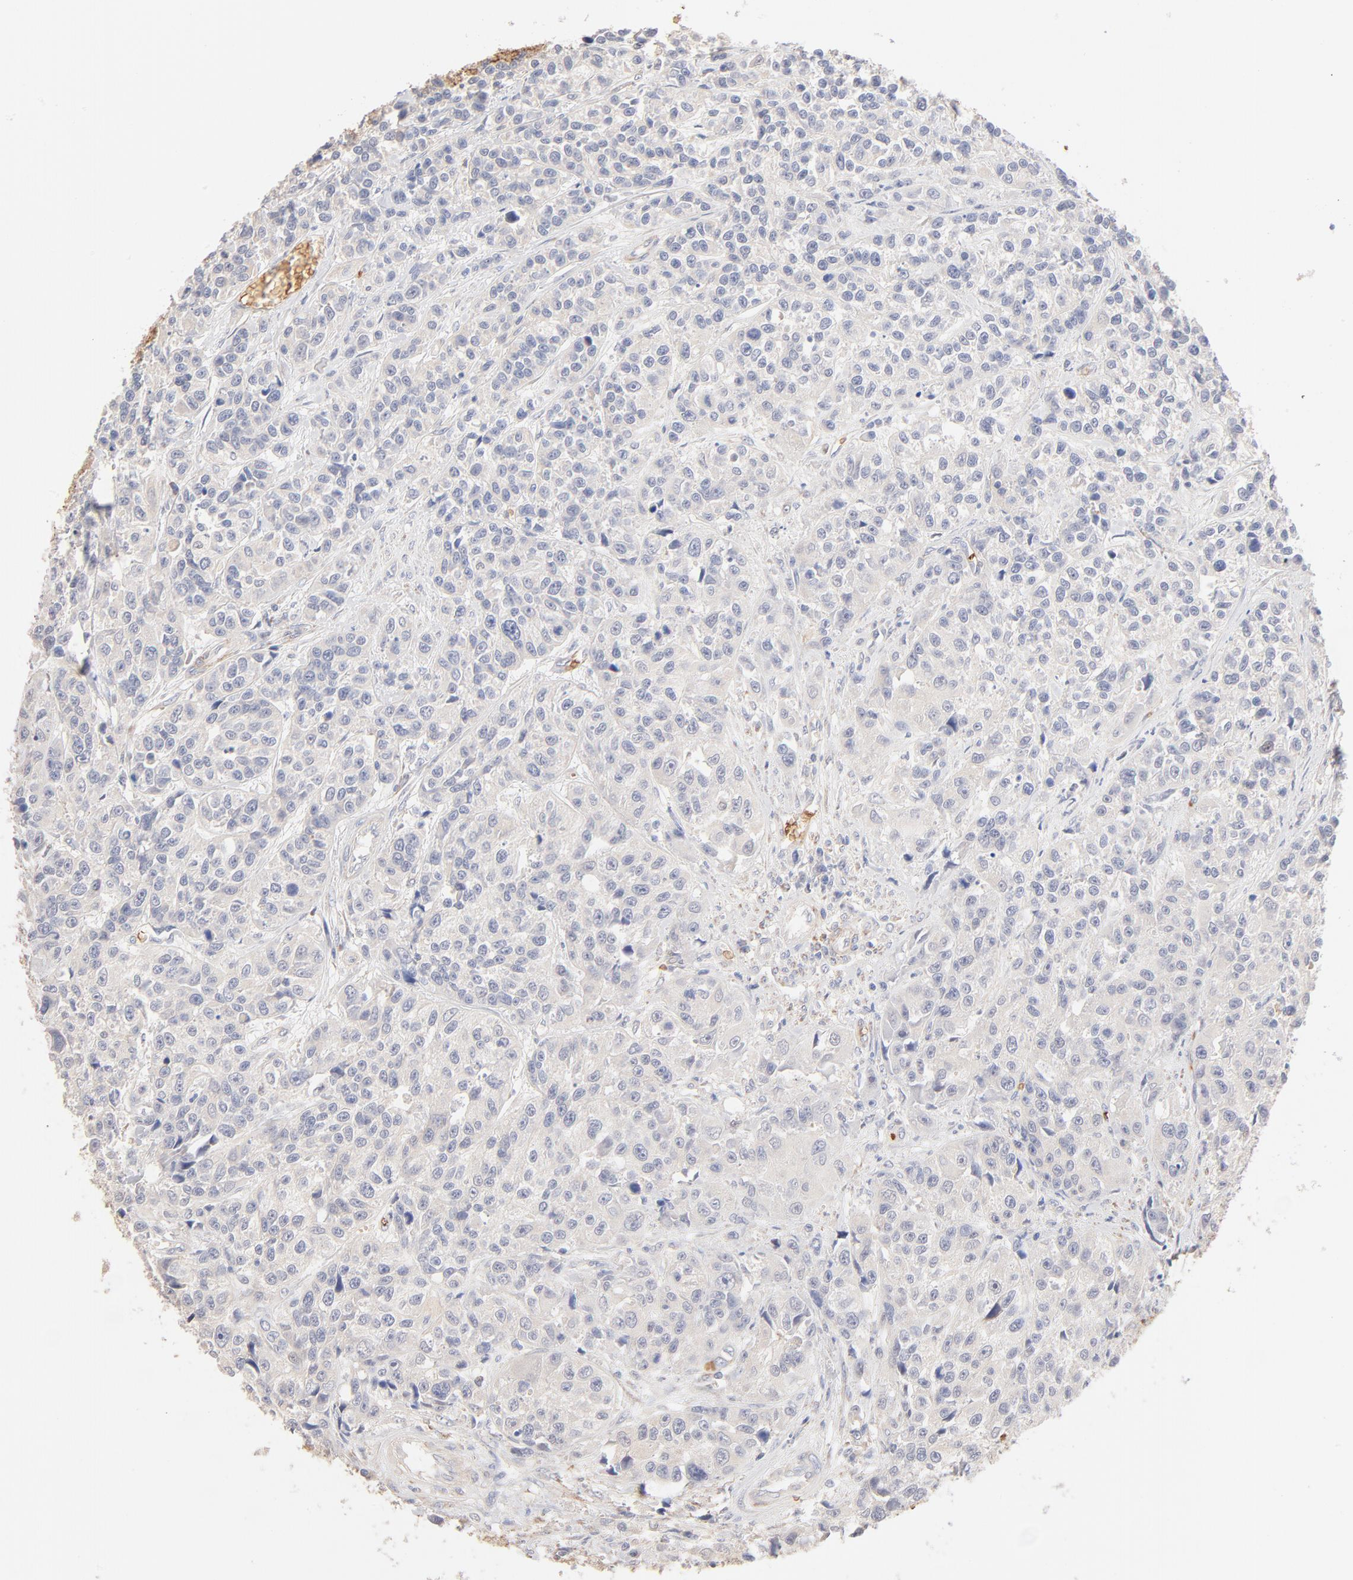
{"staining": {"intensity": "negative", "quantity": "none", "location": "none"}, "tissue": "urothelial cancer", "cell_type": "Tumor cells", "image_type": "cancer", "snomed": [{"axis": "morphology", "description": "Urothelial carcinoma, High grade"}, {"axis": "topography", "description": "Urinary bladder"}], "caption": "Immunohistochemical staining of high-grade urothelial carcinoma demonstrates no significant staining in tumor cells.", "gene": "SPTB", "patient": {"sex": "female", "age": 81}}